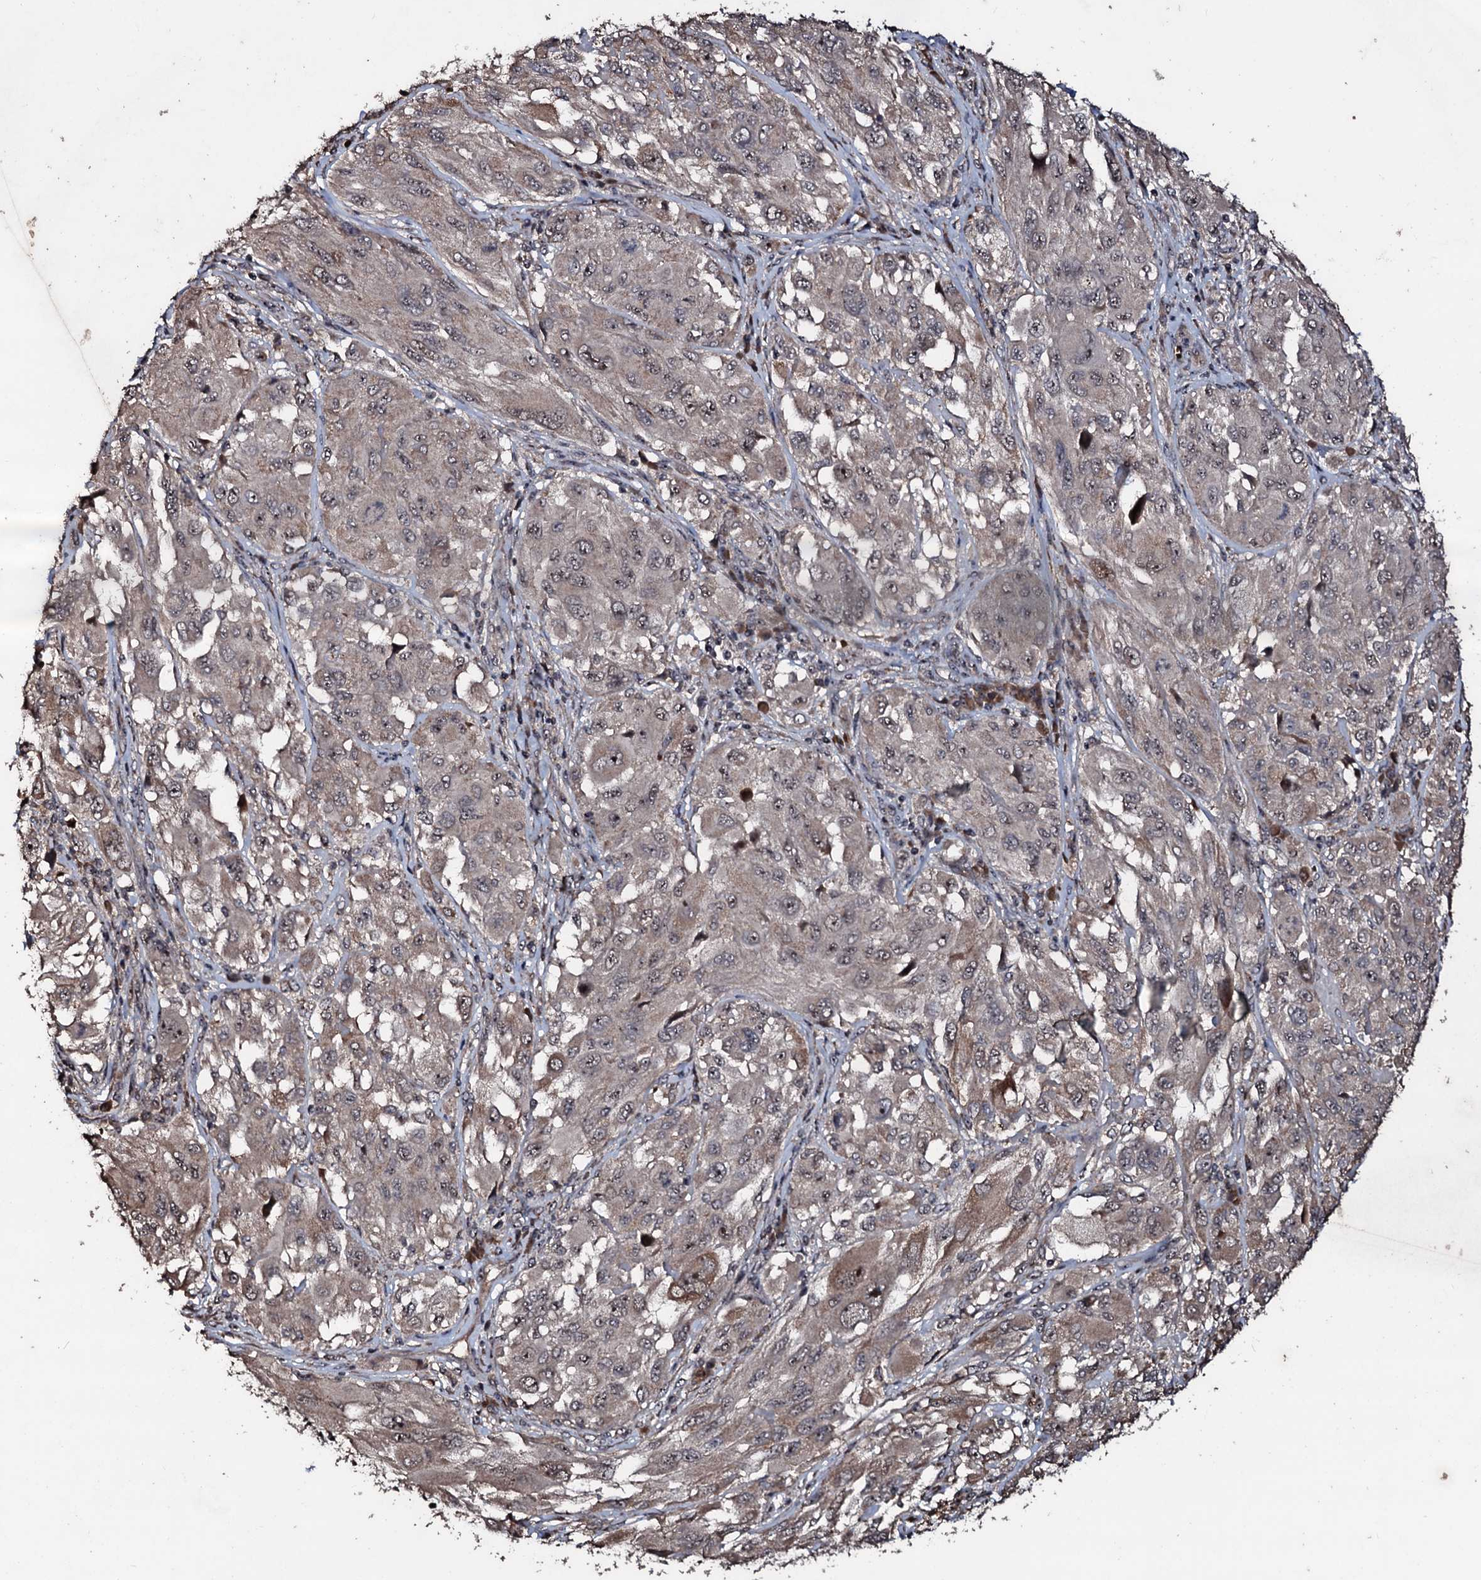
{"staining": {"intensity": "weak", "quantity": "25%-75%", "location": "nuclear"}, "tissue": "melanoma", "cell_type": "Tumor cells", "image_type": "cancer", "snomed": [{"axis": "morphology", "description": "Malignant melanoma, NOS"}, {"axis": "topography", "description": "Skin"}], "caption": "About 25%-75% of tumor cells in human malignant melanoma reveal weak nuclear protein expression as visualized by brown immunohistochemical staining.", "gene": "SUPT7L", "patient": {"sex": "female", "age": 91}}